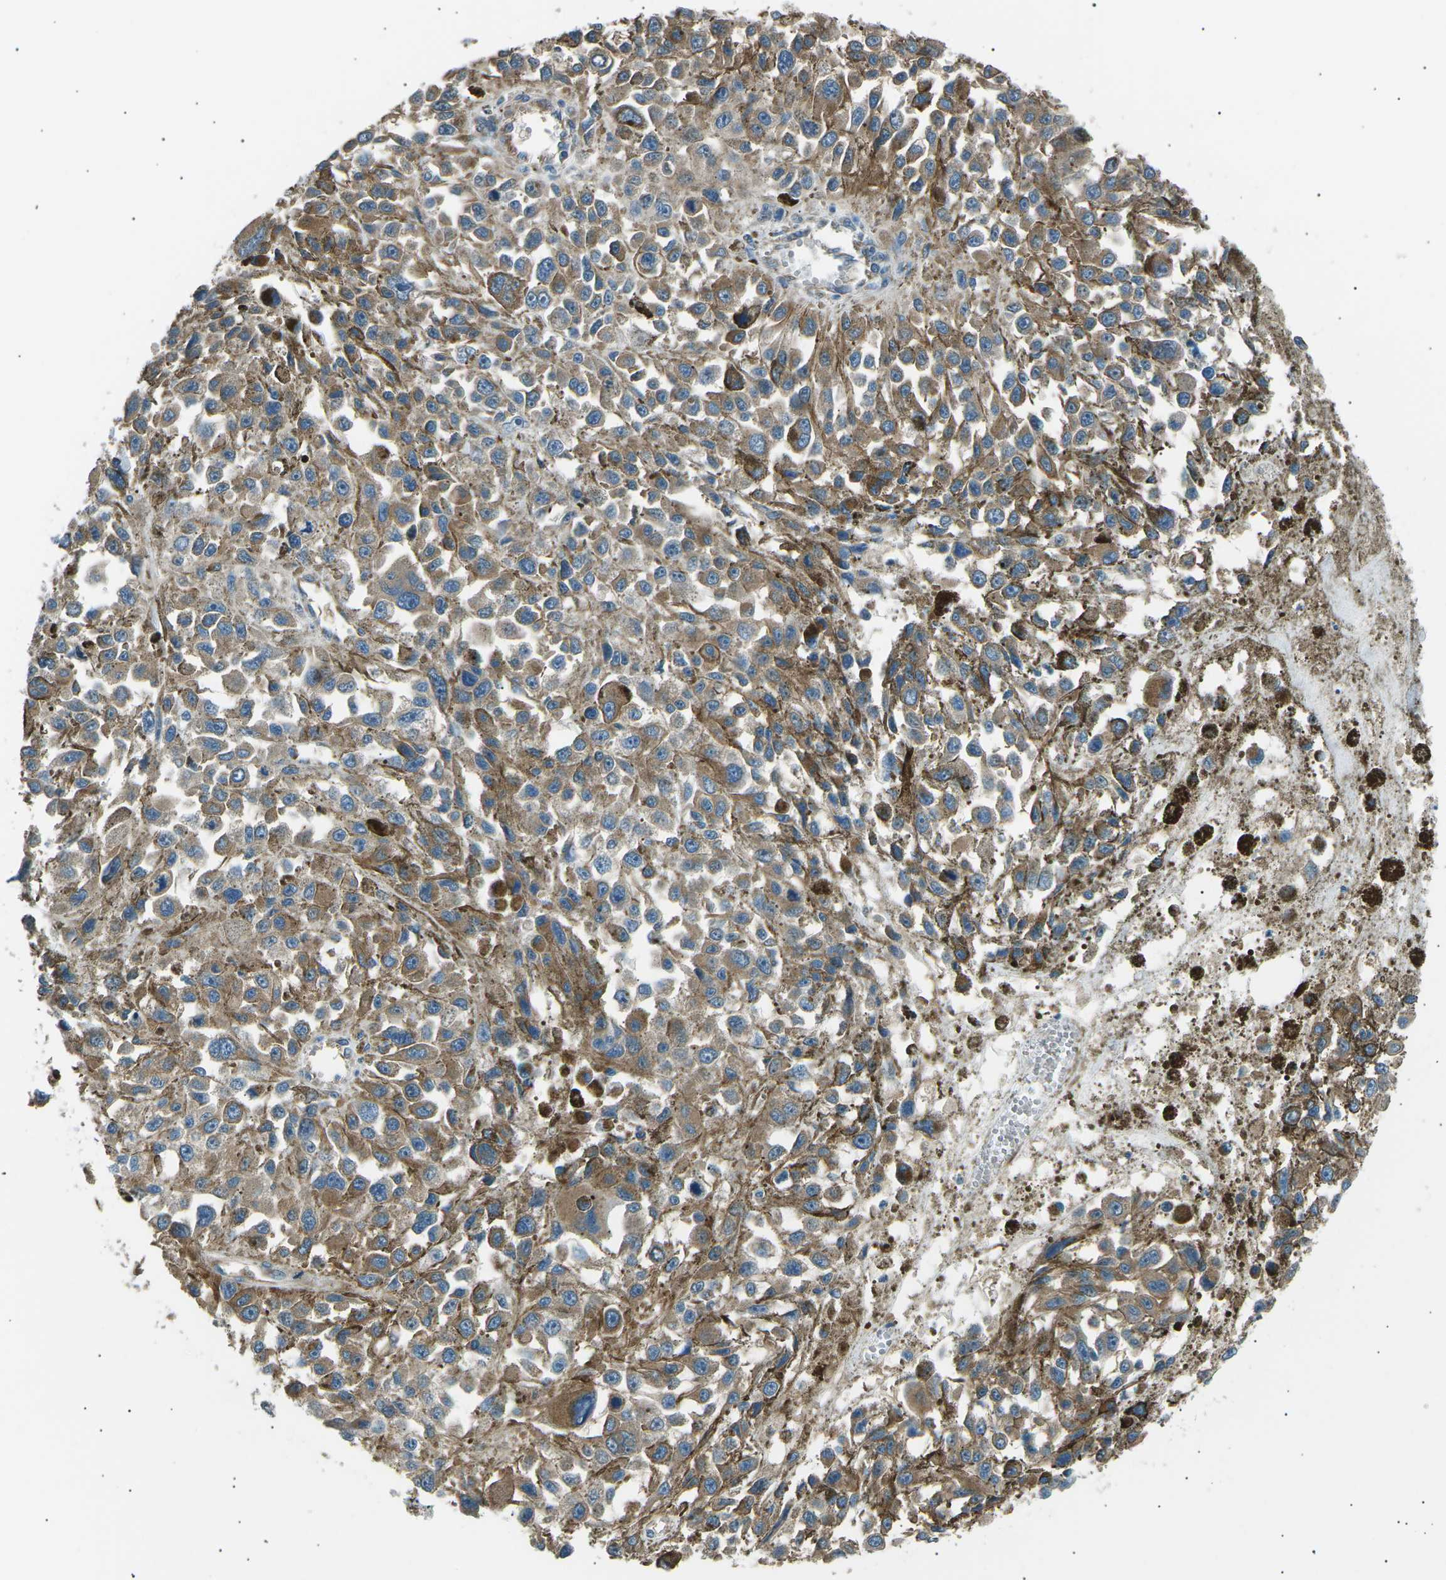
{"staining": {"intensity": "weak", "quantity": "25%-75%", "location": "cytoplasmic/membranous"}, "tissue": "melanoma", "cell_type": "Tumor cells", "image_type": "cancer", "snomed": [{"axis": "morphology", "description": "Malignant melanoma, Metastatic site"}, {"axis": "topography", "description": "Lymph node"}], "caption": "High-power microscopy captured an immunohistochemistry micrograph of malignant melanoma (metastatic site), revealing weak cytoplasmic/membranous expression in approximately 25%-75% of tumor cells.", "gene": "SLK", "patient": {"sex": "male", "age": 59}}